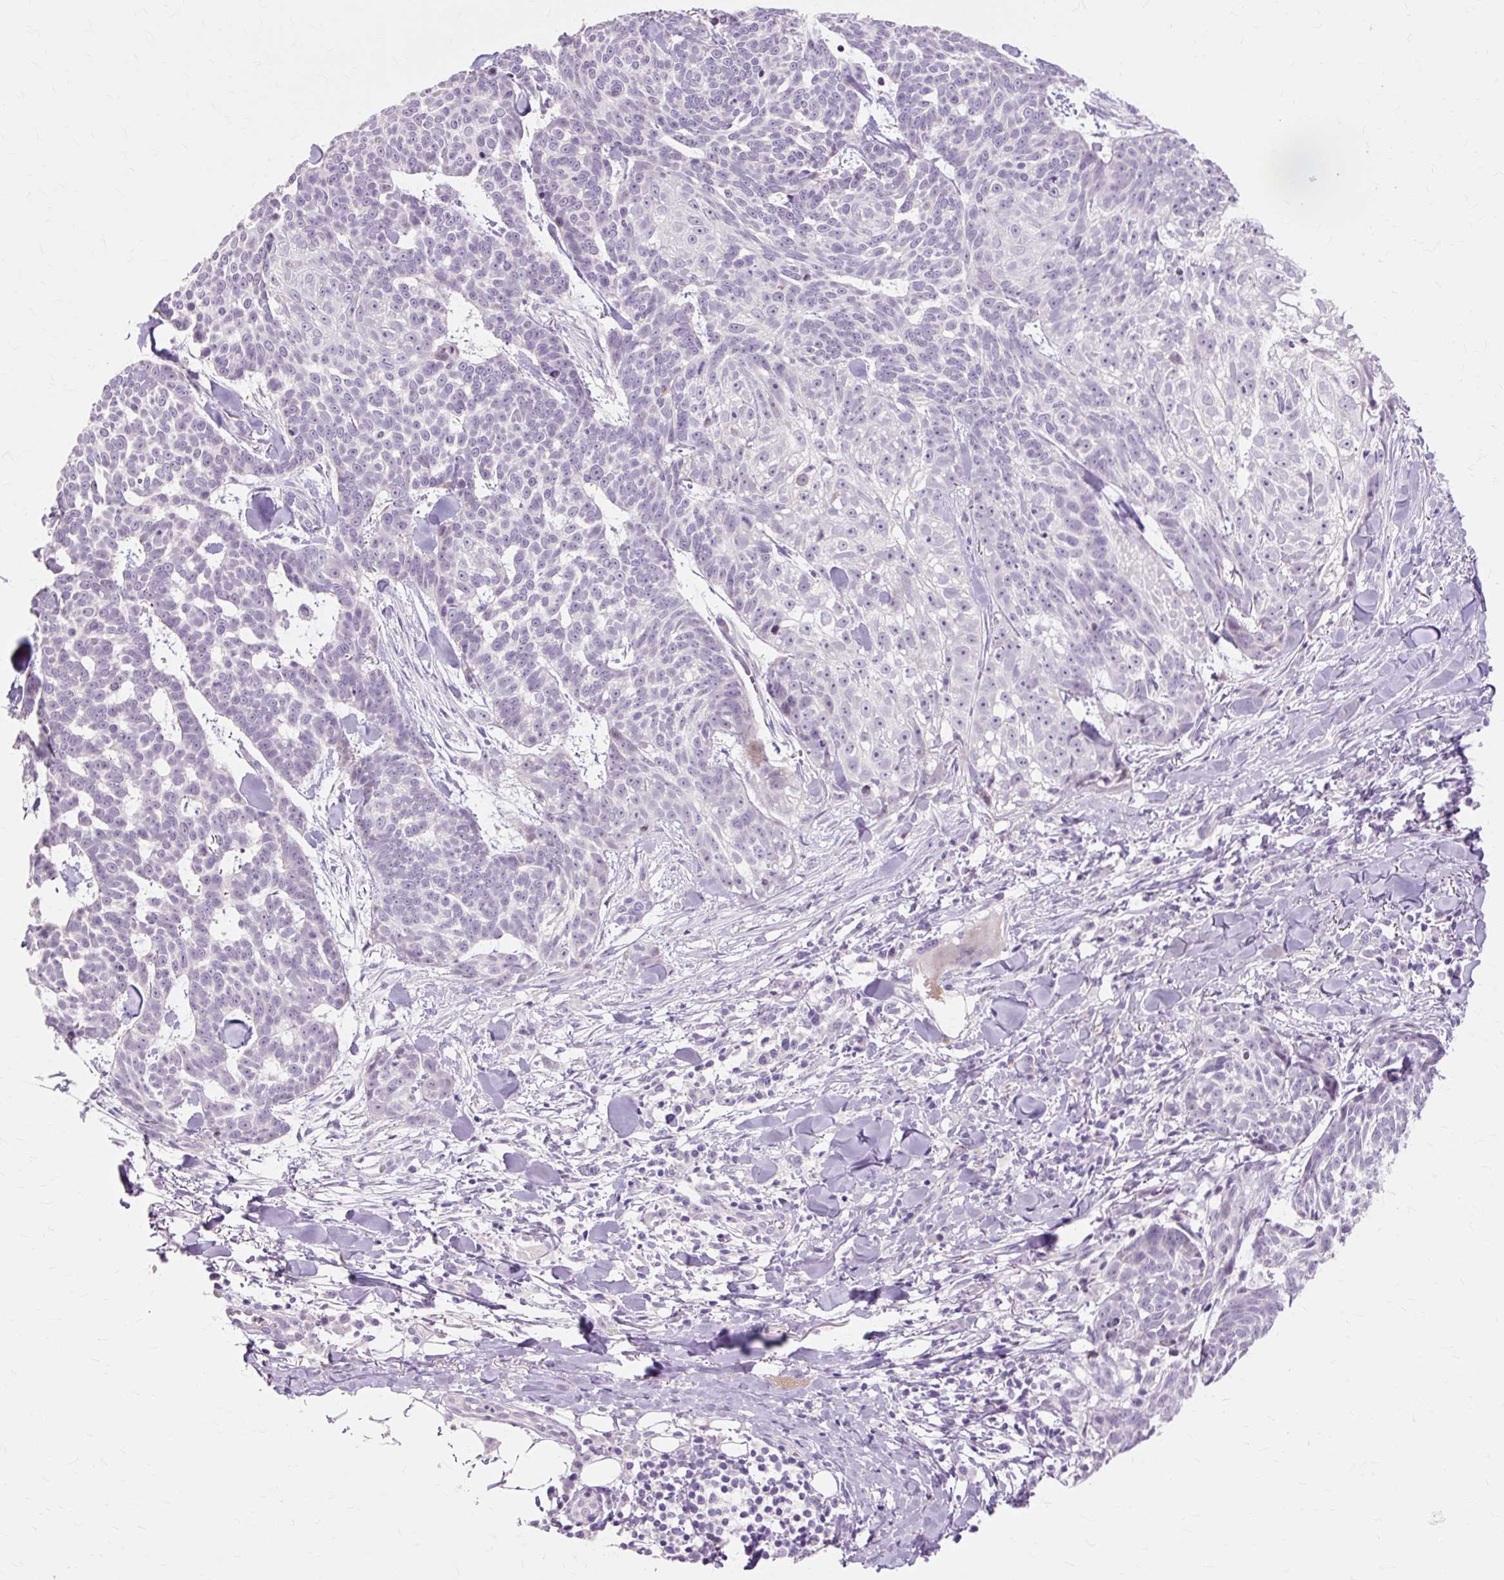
{"staining": {"intensity": "negative", "quantity": "none", "location": "none"}, "tissue": "skin cancer", "cell_type": "Tumor cells", "image_type": "cancer", "snomed": [{"axis": "morphology", "description": "Basal cell carcinoma"}, {"axis": "topography", "description": "Skin"}], "caption": "Tumor cells are negative for protein expression in human skin cancer.", "gene": "IRX2", "patient": {"sex": "female", "age": 93}}